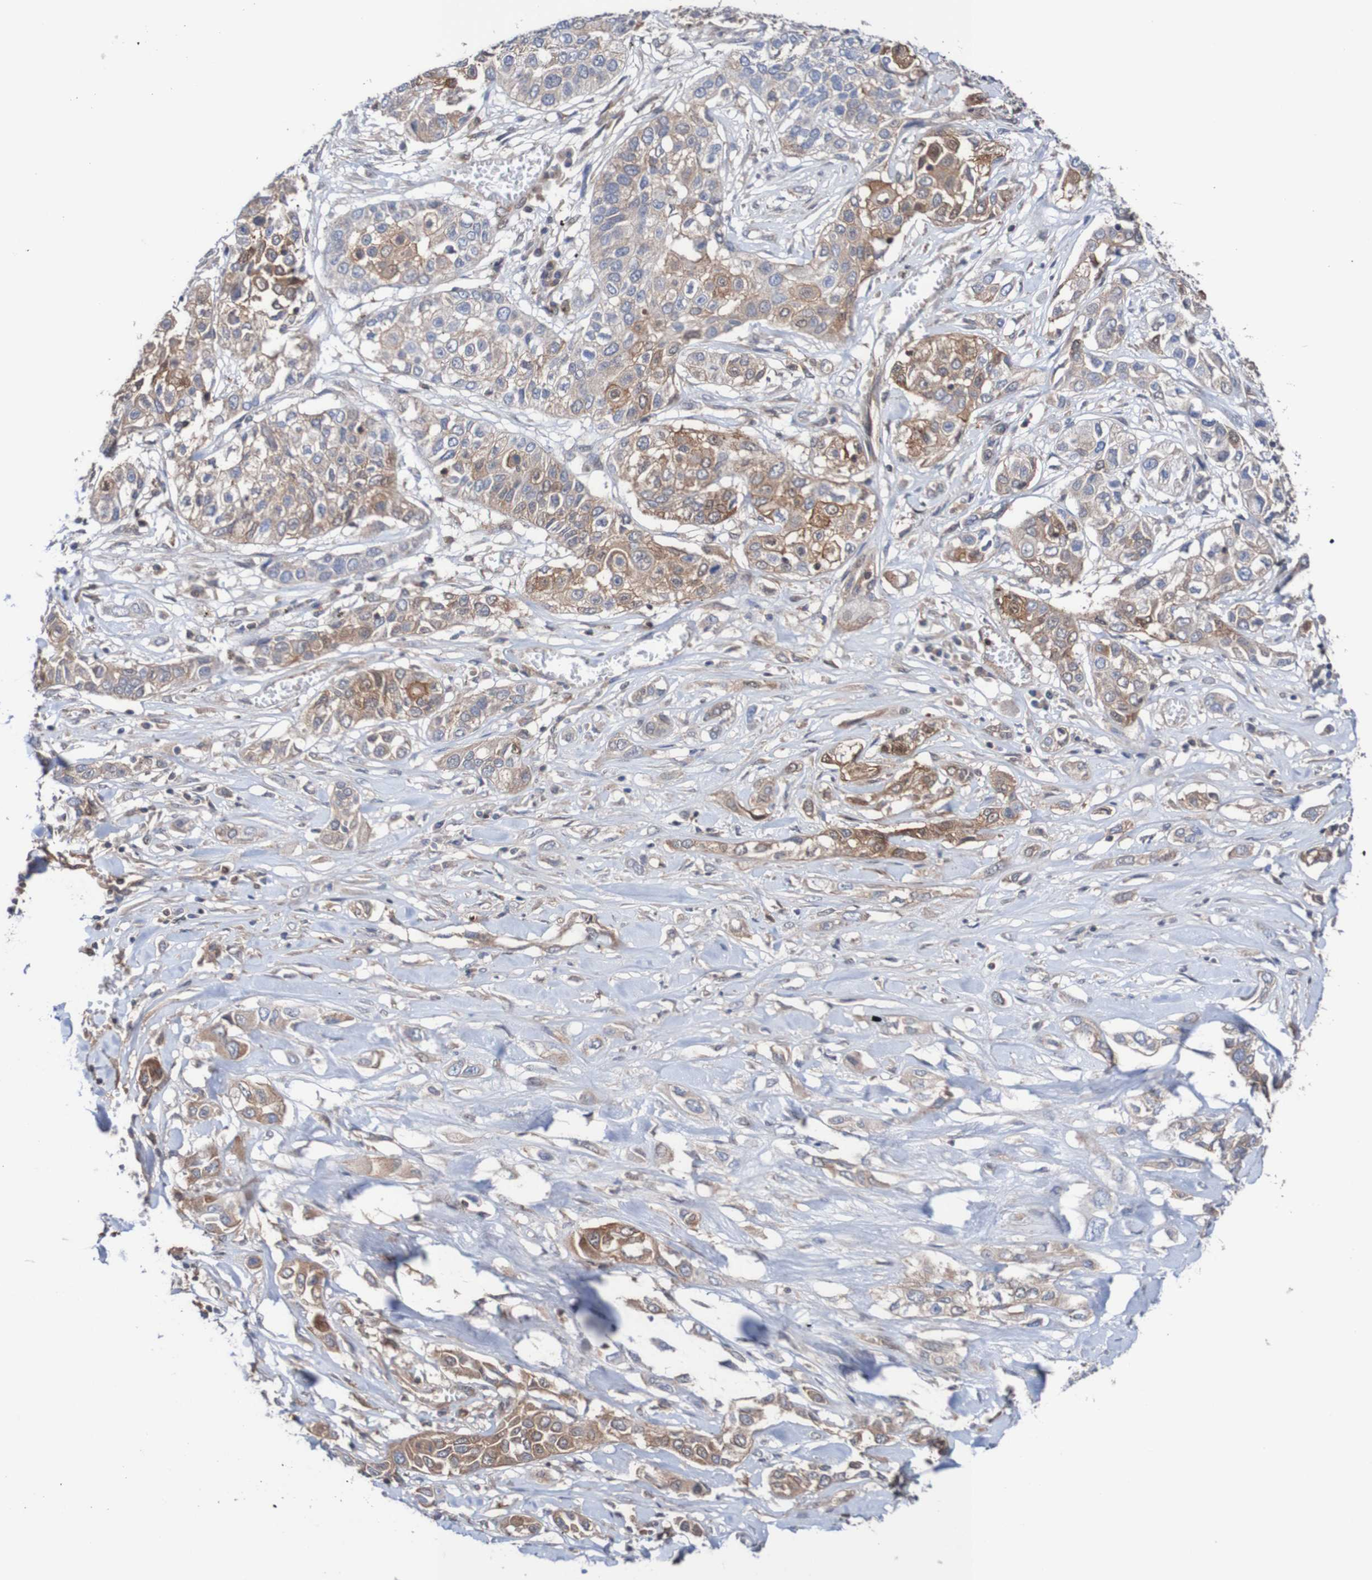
{"staining": {"intensity": "moderate", "quantity": "25%-75%", "location": "cytoplasmic/membranous"}, "tissue": "lung cancer", "cell_type": "Tumor cells", "image_type": "cancer", "snomed": [{"axis": "morphology", "description": "Squamous cell carcinoma, NOS"}, {"axis": "topography", "description": "Lung"}], "caption": "Immunohistochemistry of human lung squamous cell carcinoma displays medium levels of moderate cytoplasmic/membranous positivity in about 25%-75% of tumor cells.", "gene": "RIGI", "patient": {"sex": "male", "age": 71}}